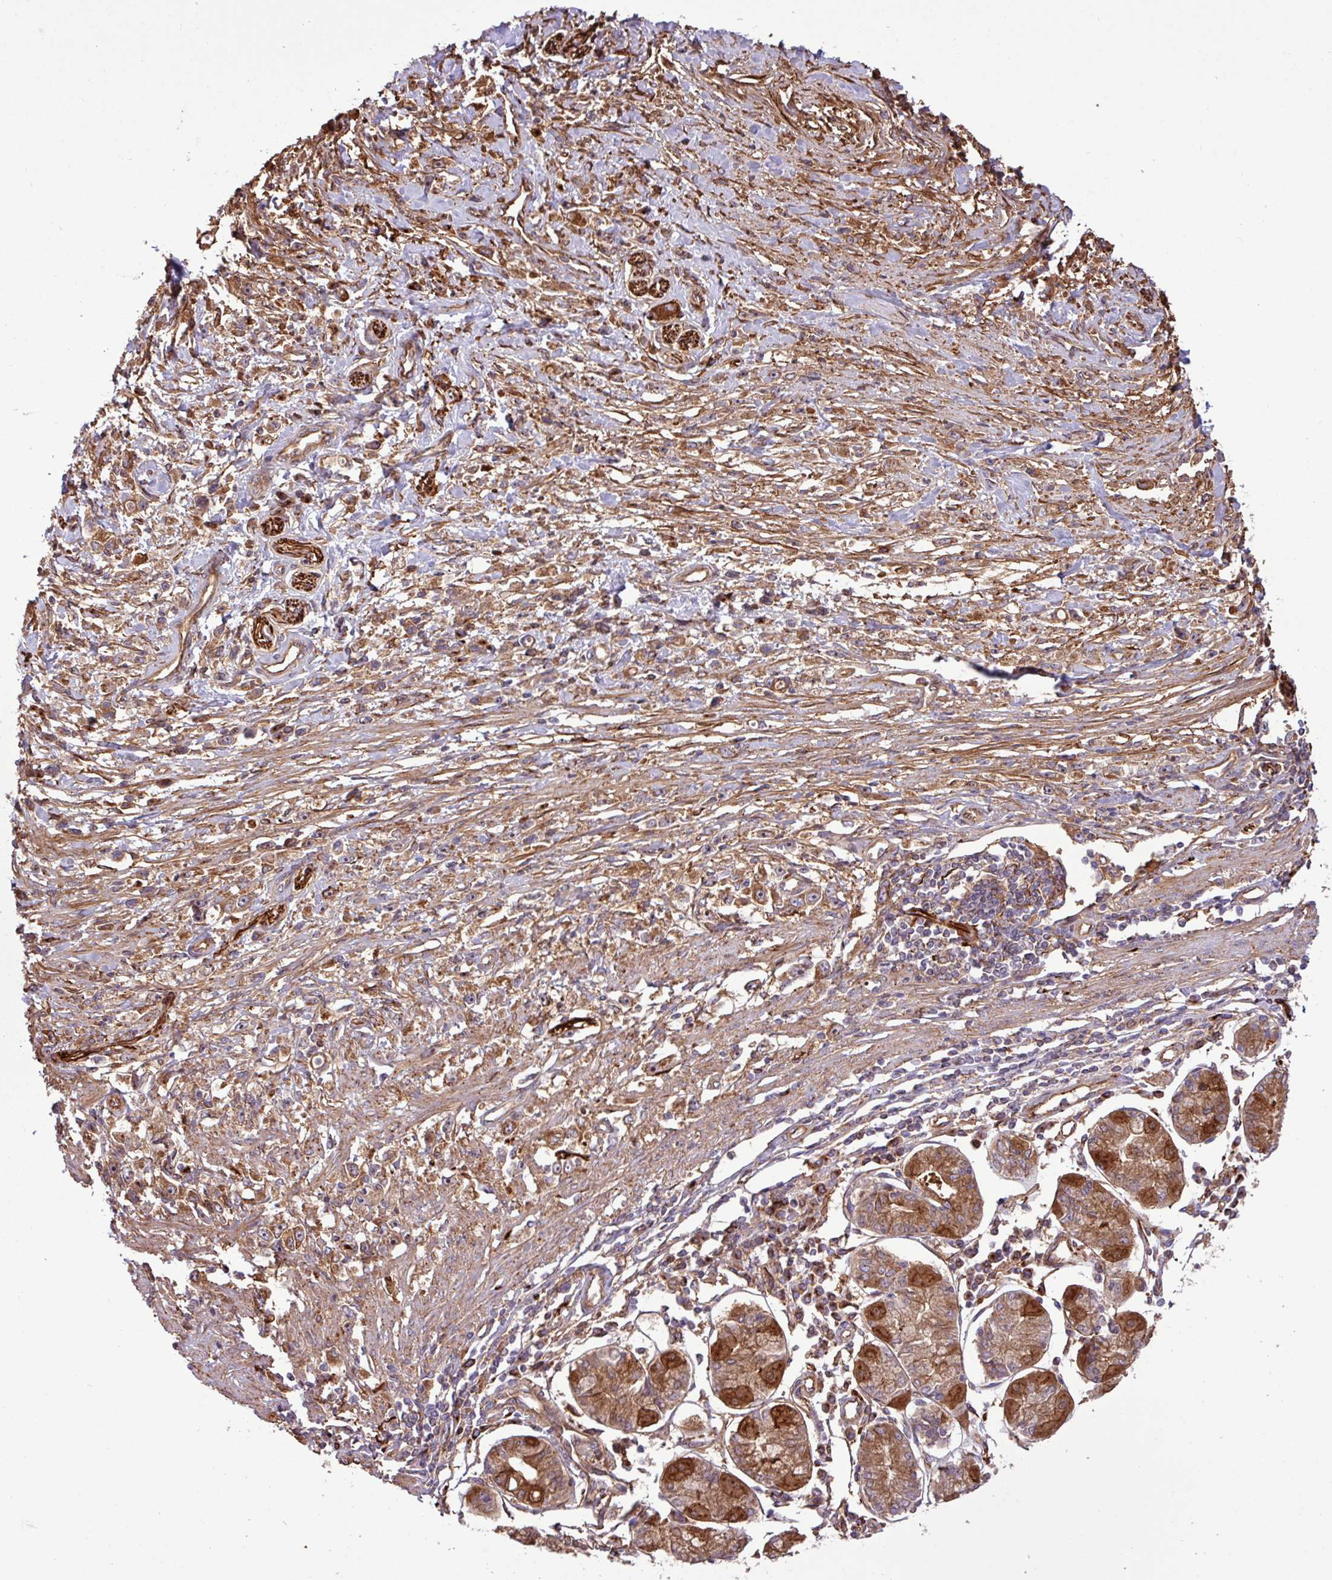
{"staining": {"intensity": "moderate", "quantity": ">75%", "location": "cytoplasmic/membranous"}, "tissue": "stomach cancer", "cell_type": "Tumor cells", "image_type": "cancer", "snomed": [{"axis": "morphology", "description": "Adenocarcinoma, NOS"}, {"axis": "topography", "description": "Stomach"}], "caption": "A high-resolution image shows immunohistochemistry (IHC) staining of stomach cancer (adenocarcinoma), which exhibits moderate cytoplasmic/membranous expression in approximately >75% of tumor cells.", "gene": "ZNF300", "patient": {"sex": "female", "age": 59}}